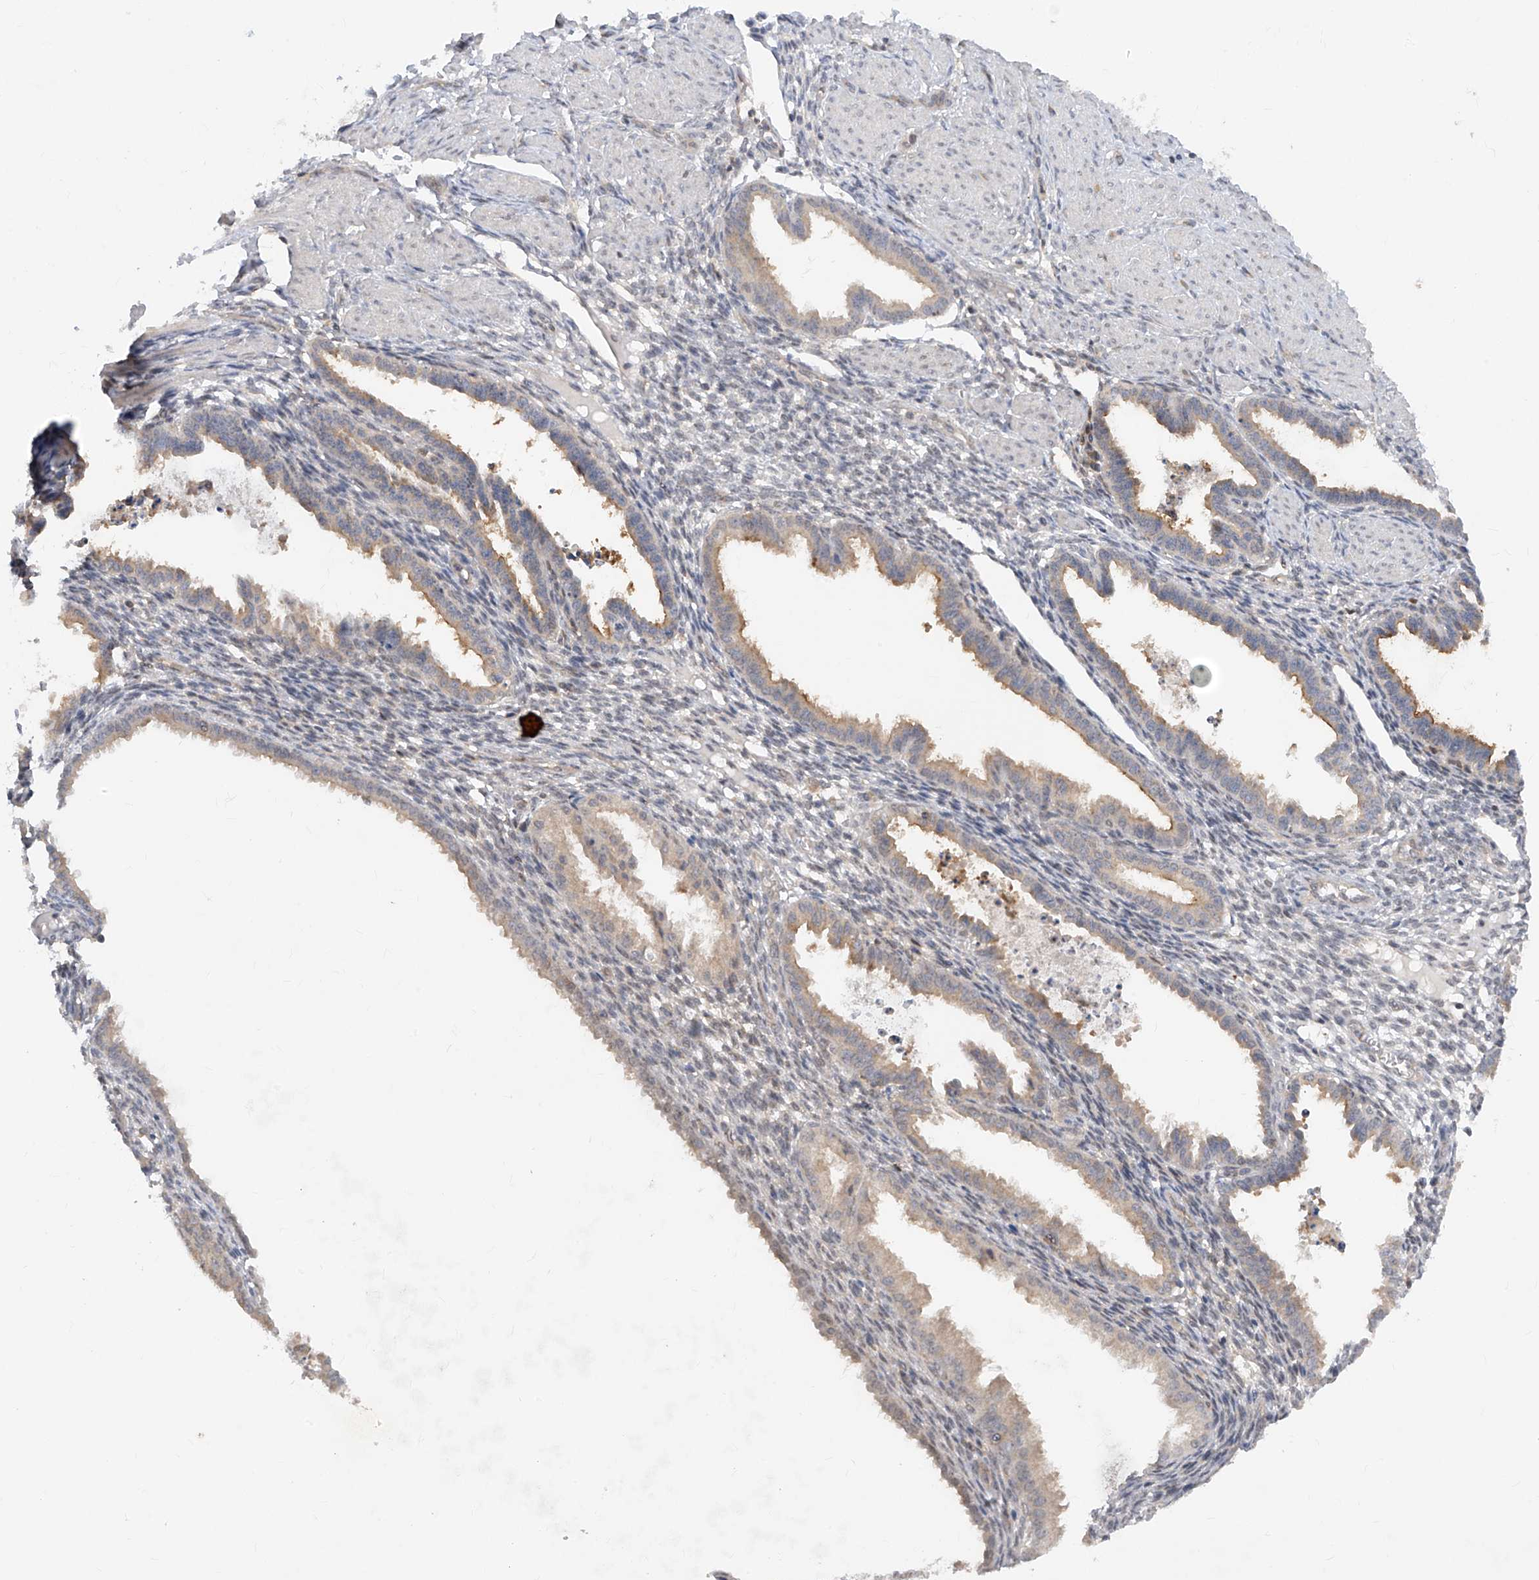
{"staining": {"intensity": "negative", "quantity": "none", "location": "none"}, "tissue": "endometrium", "cell_type": "Cells in endometrial stroma", "image_type": "normal", "snomed": [{"axis": "morphology", "description": "Normal tissue, NOS"}, {"axis": "topography", "description": "Endometrium"}], "caption": "Cells in endometrial stroma are negative for brown protein staining in unremarkable endometrium. (DAB (3,3'-diaminobenzidine) immunohistochemistry with hematoxylin counter stain).", "gene": "ZNF358", "patient": {"sex": "female", "age": 33}}